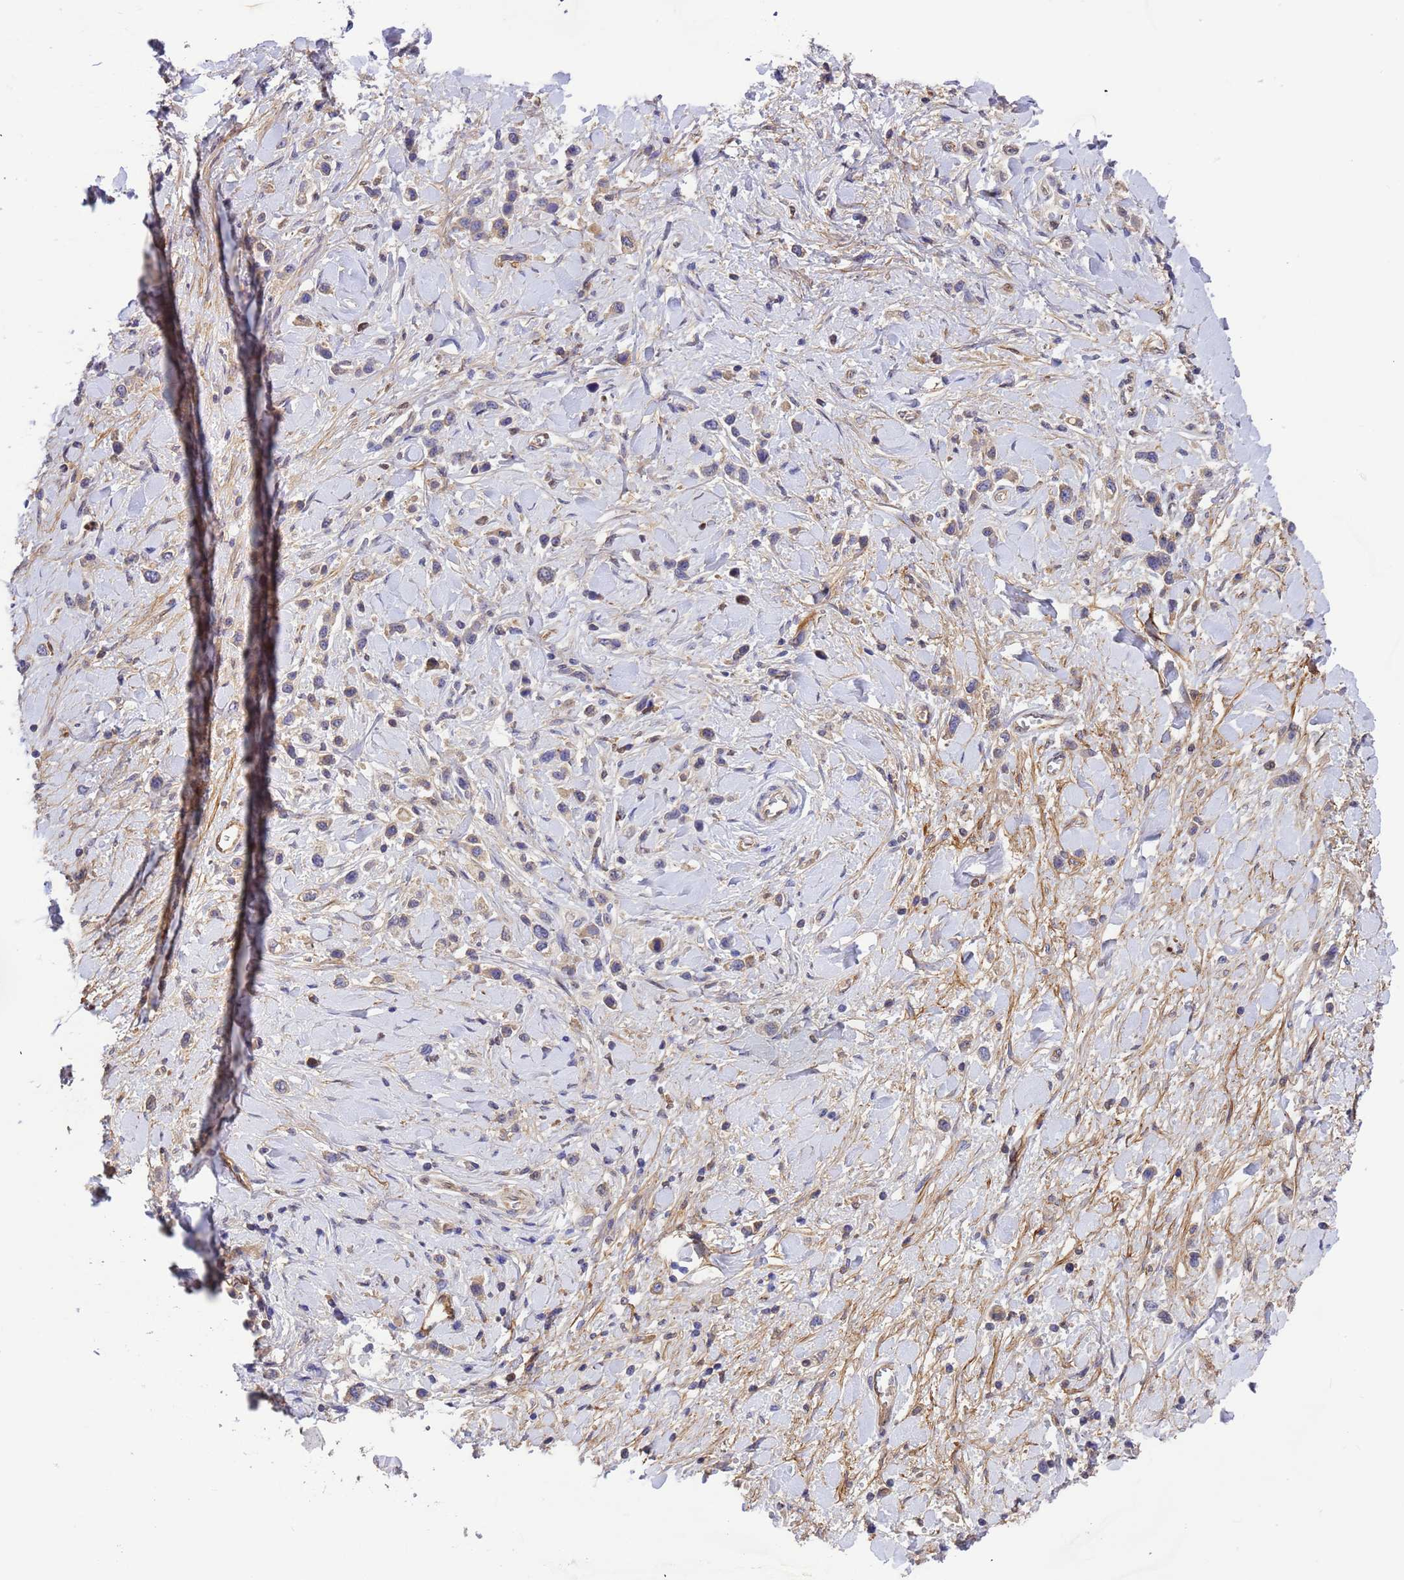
{"staining": {"intensity": "negative", "quantity": "none", "location": "none"}, "tissue": "stomach cancer", "cell_type": "Tumor cells", "image_type": "cancer", "snomed": [{"axis": "morphology", "description": "Normal tissue, NOS"}, {"axis": "morphology", "description": "Adenocarcinoma, NOS"}, {"axis": "topography", "description": "Stomach, upper"}, {"axis": "topography", "description": "Stomach"}], "caption": "High magnification brightfield microscopy of adenocarcinoma (stomach) stained with DAB (3,3'-diaminobenzidine) (brown) and counterstained with hematoxylin (blue): tumor cells show no significant staining.", "gene": "FOXRED1", "patient": {"sex": "female", "age": 65}}